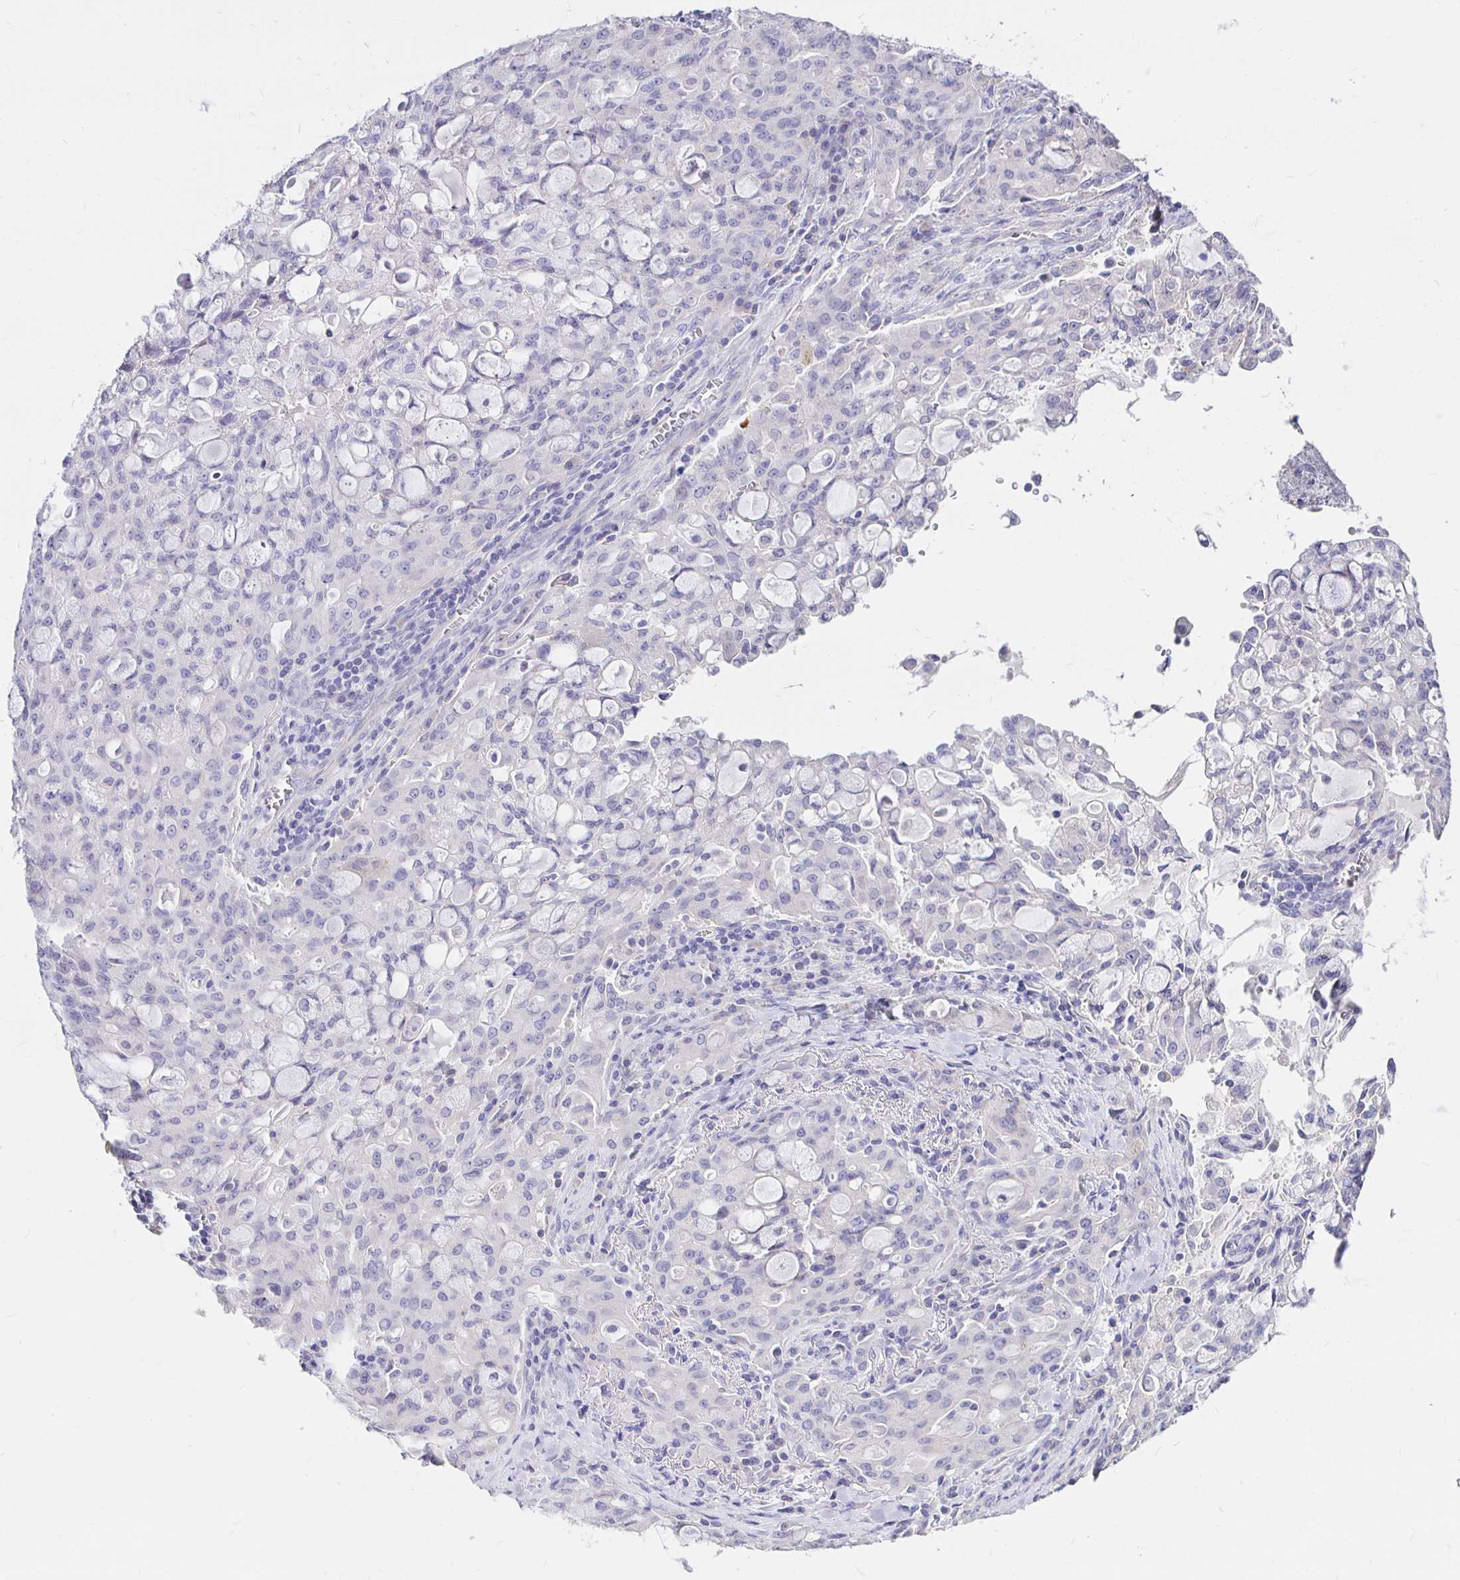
{"staining": {"intensity": "negative", "quantity": "none", "location": "none"}, "tissue": "lung cancer", "cell_type": "Tumor cells", "image_type": "cancer", "snomed": [{"axis": "morphology", "description": "Adenocarcinoma, NOS"}, {"axis": "topography", "description": "Lung"}], "caption": "IHC of human lung cancer exhibits no positivity in tumor cells.", "gene": "NECAB1", "patient": {"sex": "female", "age": 44}}